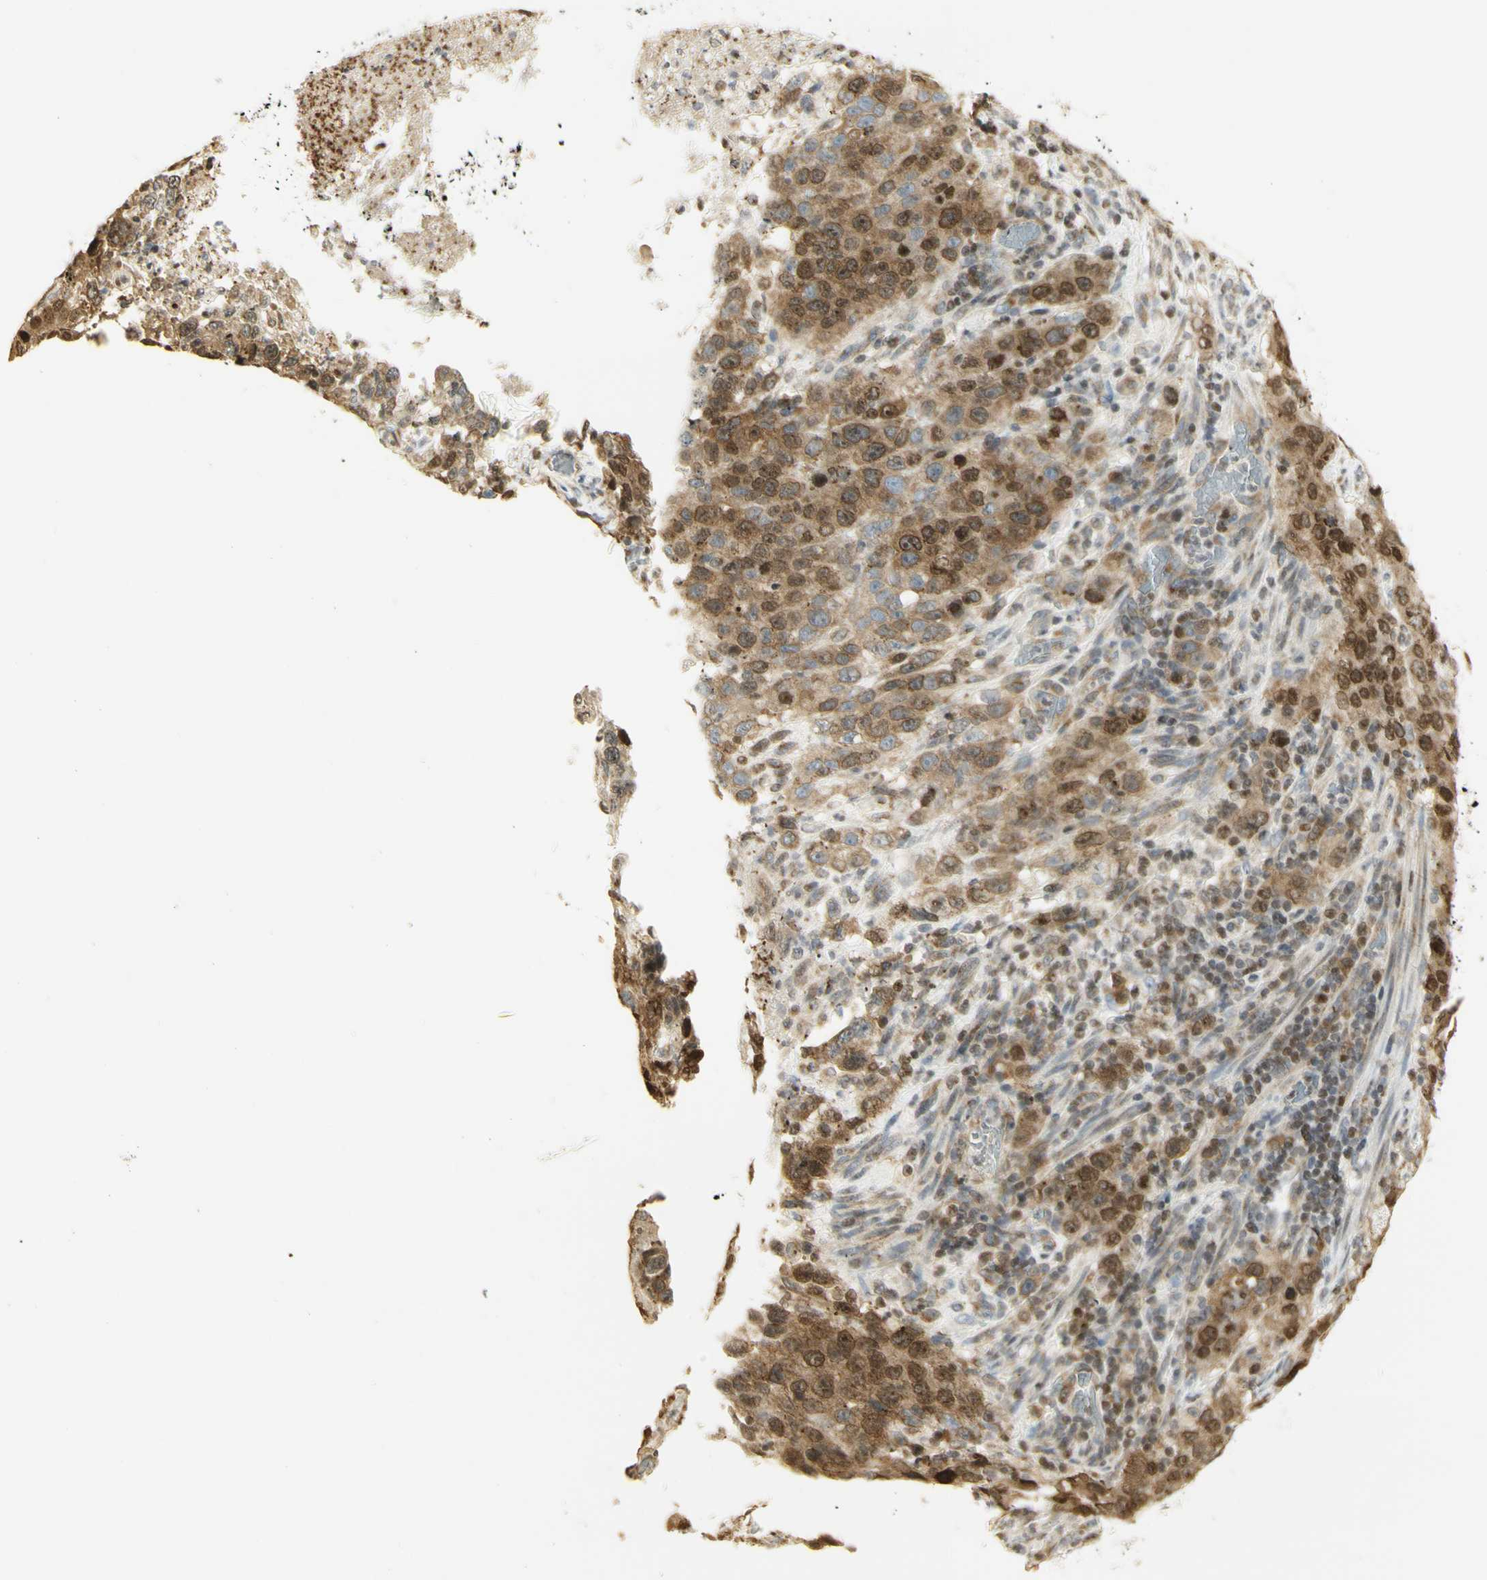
{"staining": {"intensity": "moderate", "quantity": ">75%", "location": "cytoplasmic/membranous,nuclear"}, "tissue": "stomach cancer", "cell_type": "Tumor cells", "image_type": "cancer", "snomed": [{"axis": "morphology", "description": "Normal tissue, NOS"}, {"axis": "morphology", "description": "Adenocarcinoma, NOS"}, {"axis": "topography", "description": "Stomach"}], "caption": "Tumor cells exhibit moderate cytoplasmic/membranous and nuclear positivity in about >75% of cells in stomach cancer (adenocarcinoma).", "gene": "KIF11", "patient": {"sex": "male", "age": 48}}